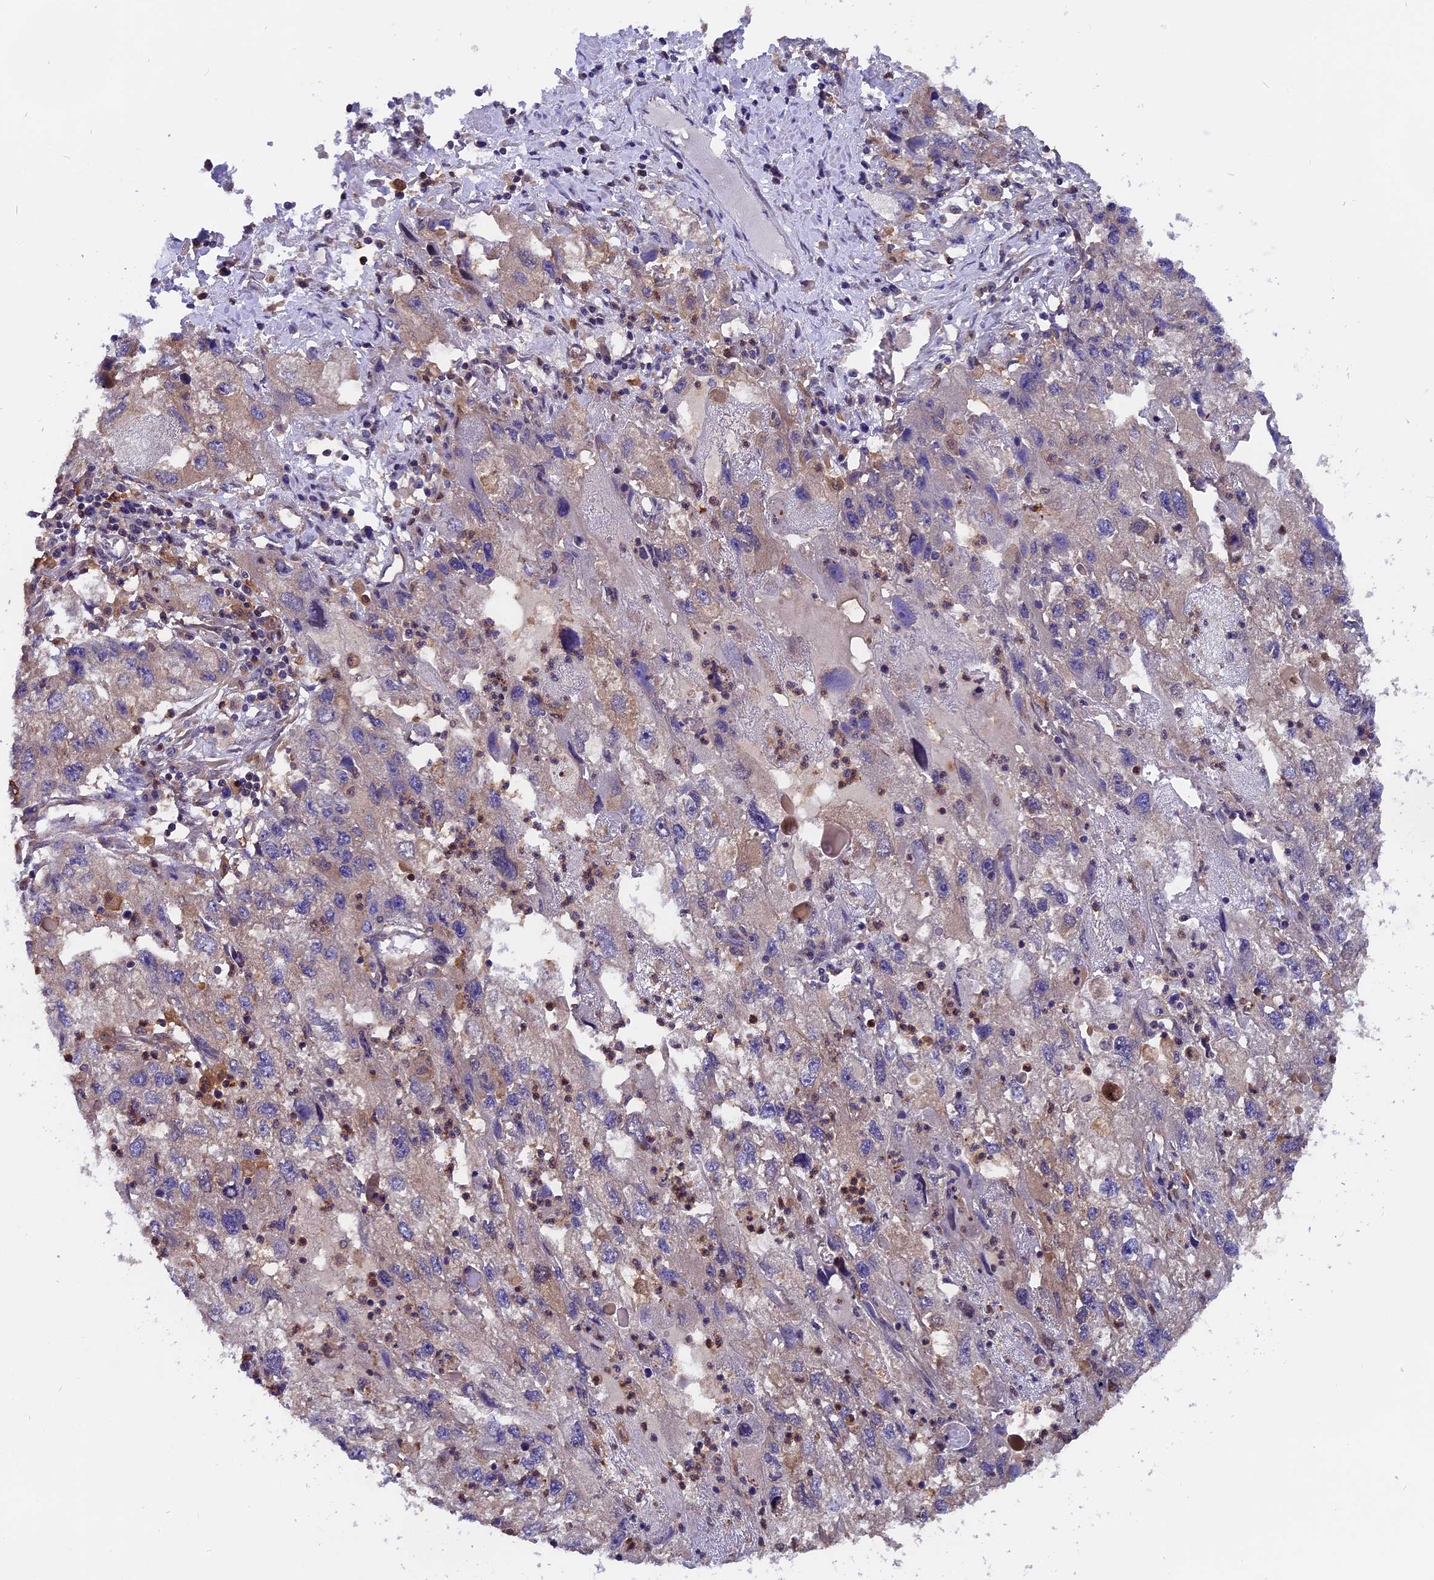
{"staining": {"intensity": "negative", "quantity": "none", "location": "none"}, "tissue": "endometrial cancer", "cell_type": "Tumor cells", "image_type": "cancer", "snomed": [{"axis": "morphology", "description": "Adenocarcinoma, NOS"}, {"axis": "topography", "description": "Endometrium"}], "caption": "DAB immunohistochemical staining of human endometrial cancer shows no significant positivity in tumor cells.", "gene": "FAM118B", "patient": {"sex": "female", "age": 49}}